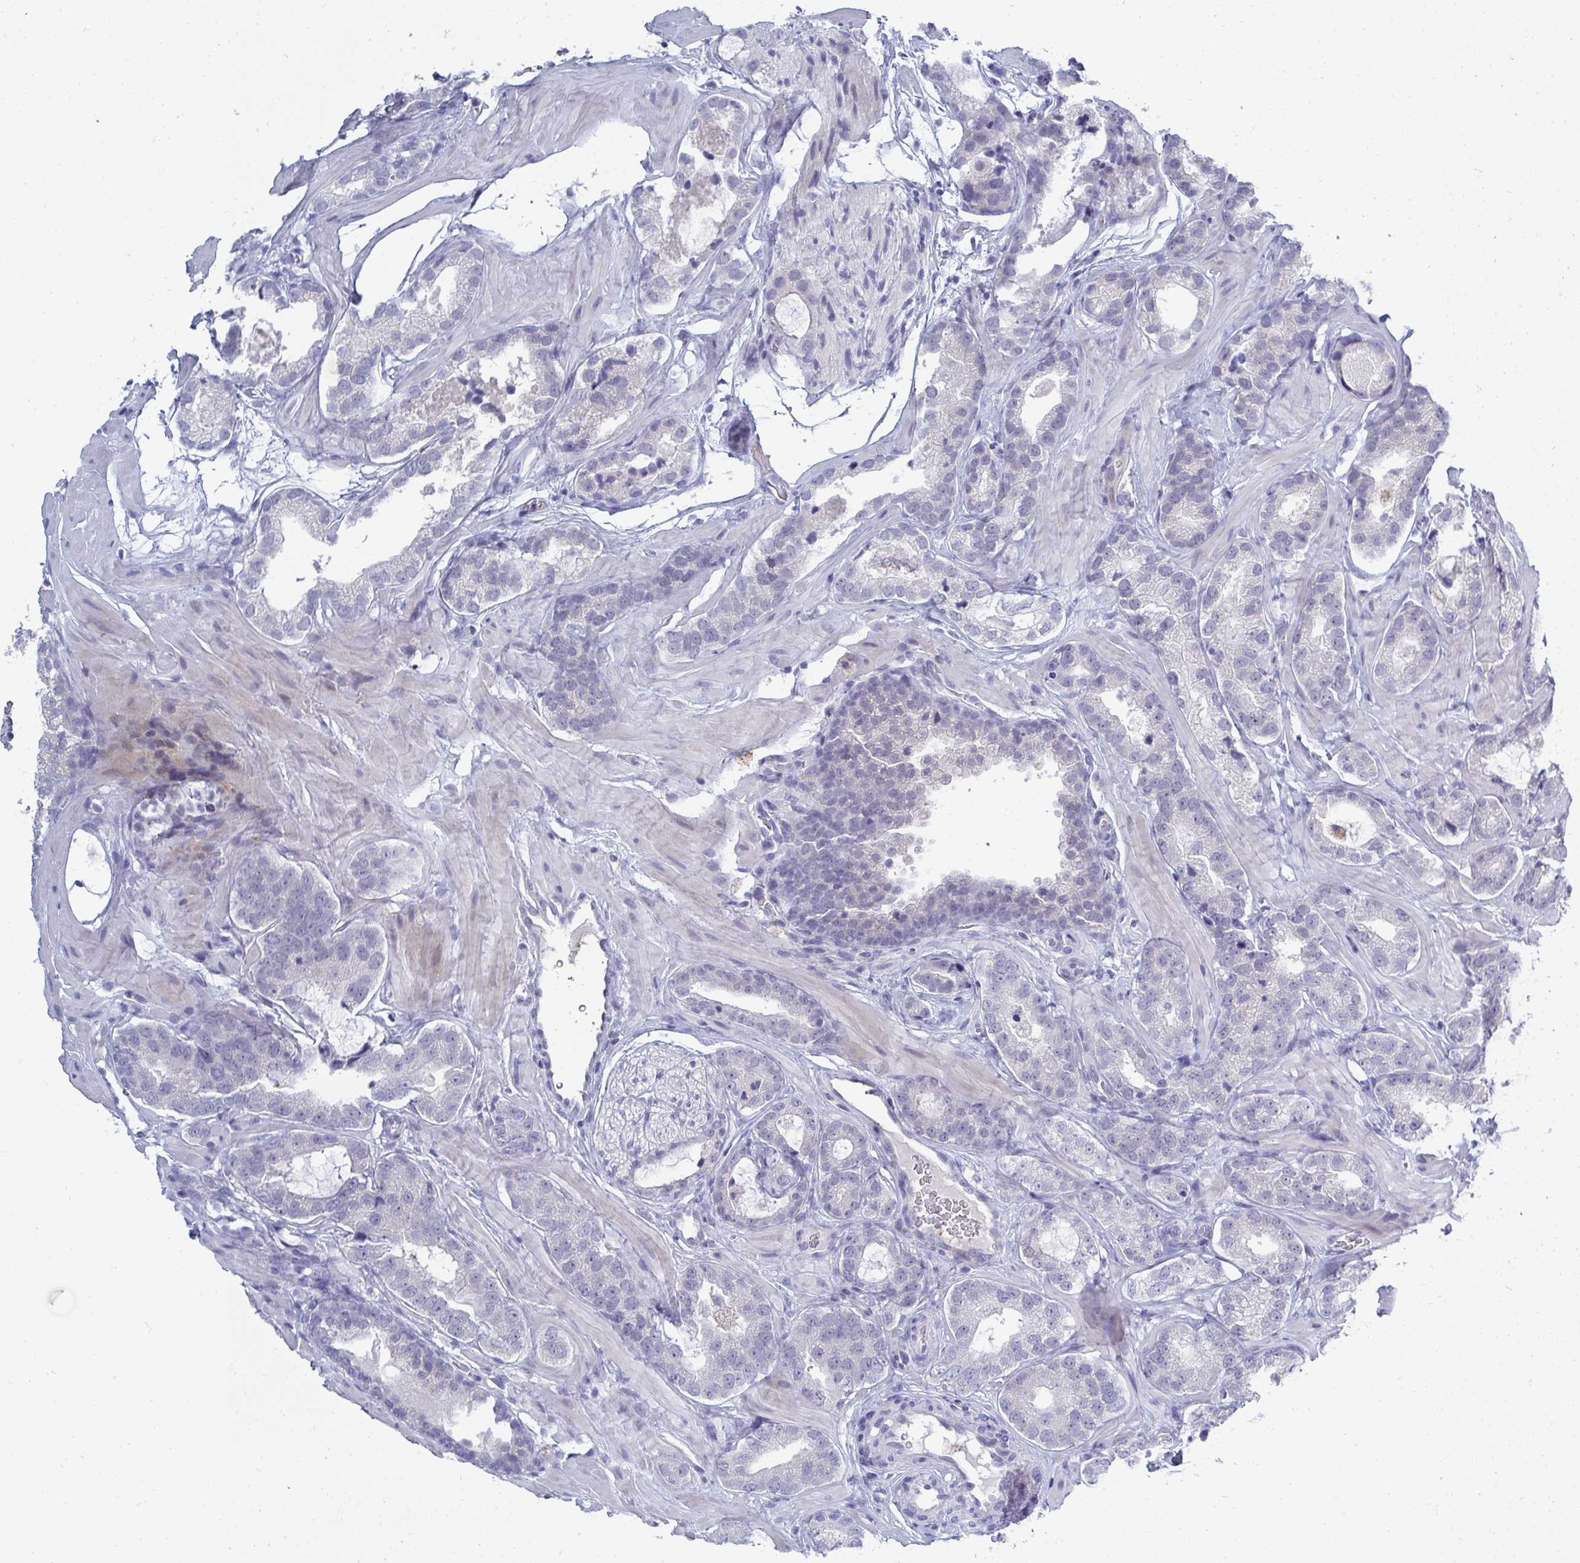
{"staining": {"intensity": "negative", "quantity": "none", "location": "none"}, "tissue": "prostate cancer", "cell_type": "Tumor cells", "image_type": "cancer", "snomed": [{"axis": "morphology", "description": "Adenocarcinoma, Low grade"}, {"axis": "topography", "description": "Prostate"}], "caption": "High magnification brightfield microscopy of prostate low-grade adenocarcinoma stained with DAB (brown) and counterstained with hematoxylin (blue): tumor cells show no significant expression.", "gene": "TMEM82", "patient": {"sex": "male", "age": 62}}